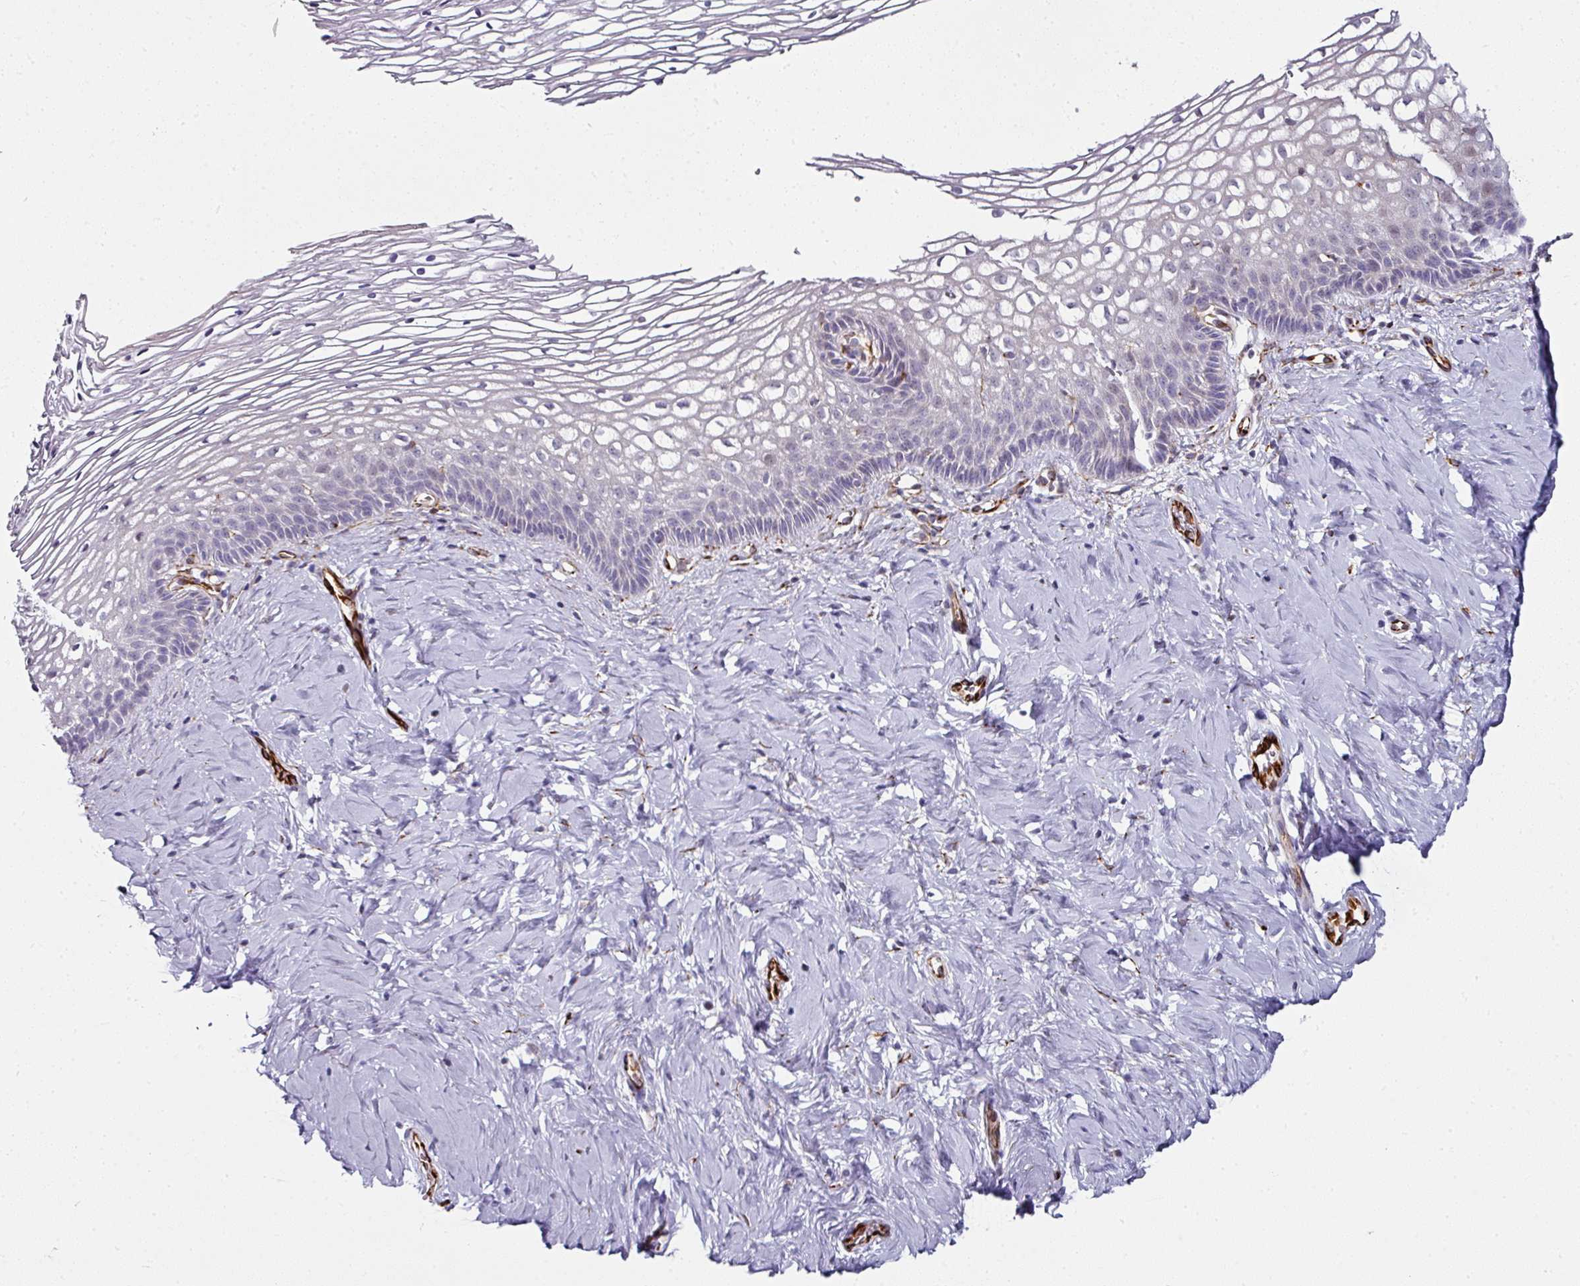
{"staining": {"intensity": "weak", "quantity": "<25%", "location": "nuclear"}, "tissue": "cervix", "cell_type": "Glandular cells", "image_type": "normal", "snomed": [{"axis": "morphology", "description": "Normal tissue, NOS"}, {"axis": "topography", "description": "Cervix"}], "caption": "The immunohistochemistry (IHC) micrograph has no significant positivity in glandular cells of cervix. (DAB immunohistochemistry, high magnification).", "gene": "TMPRSS9", "patient": {"sex": "female", "age": 36}}